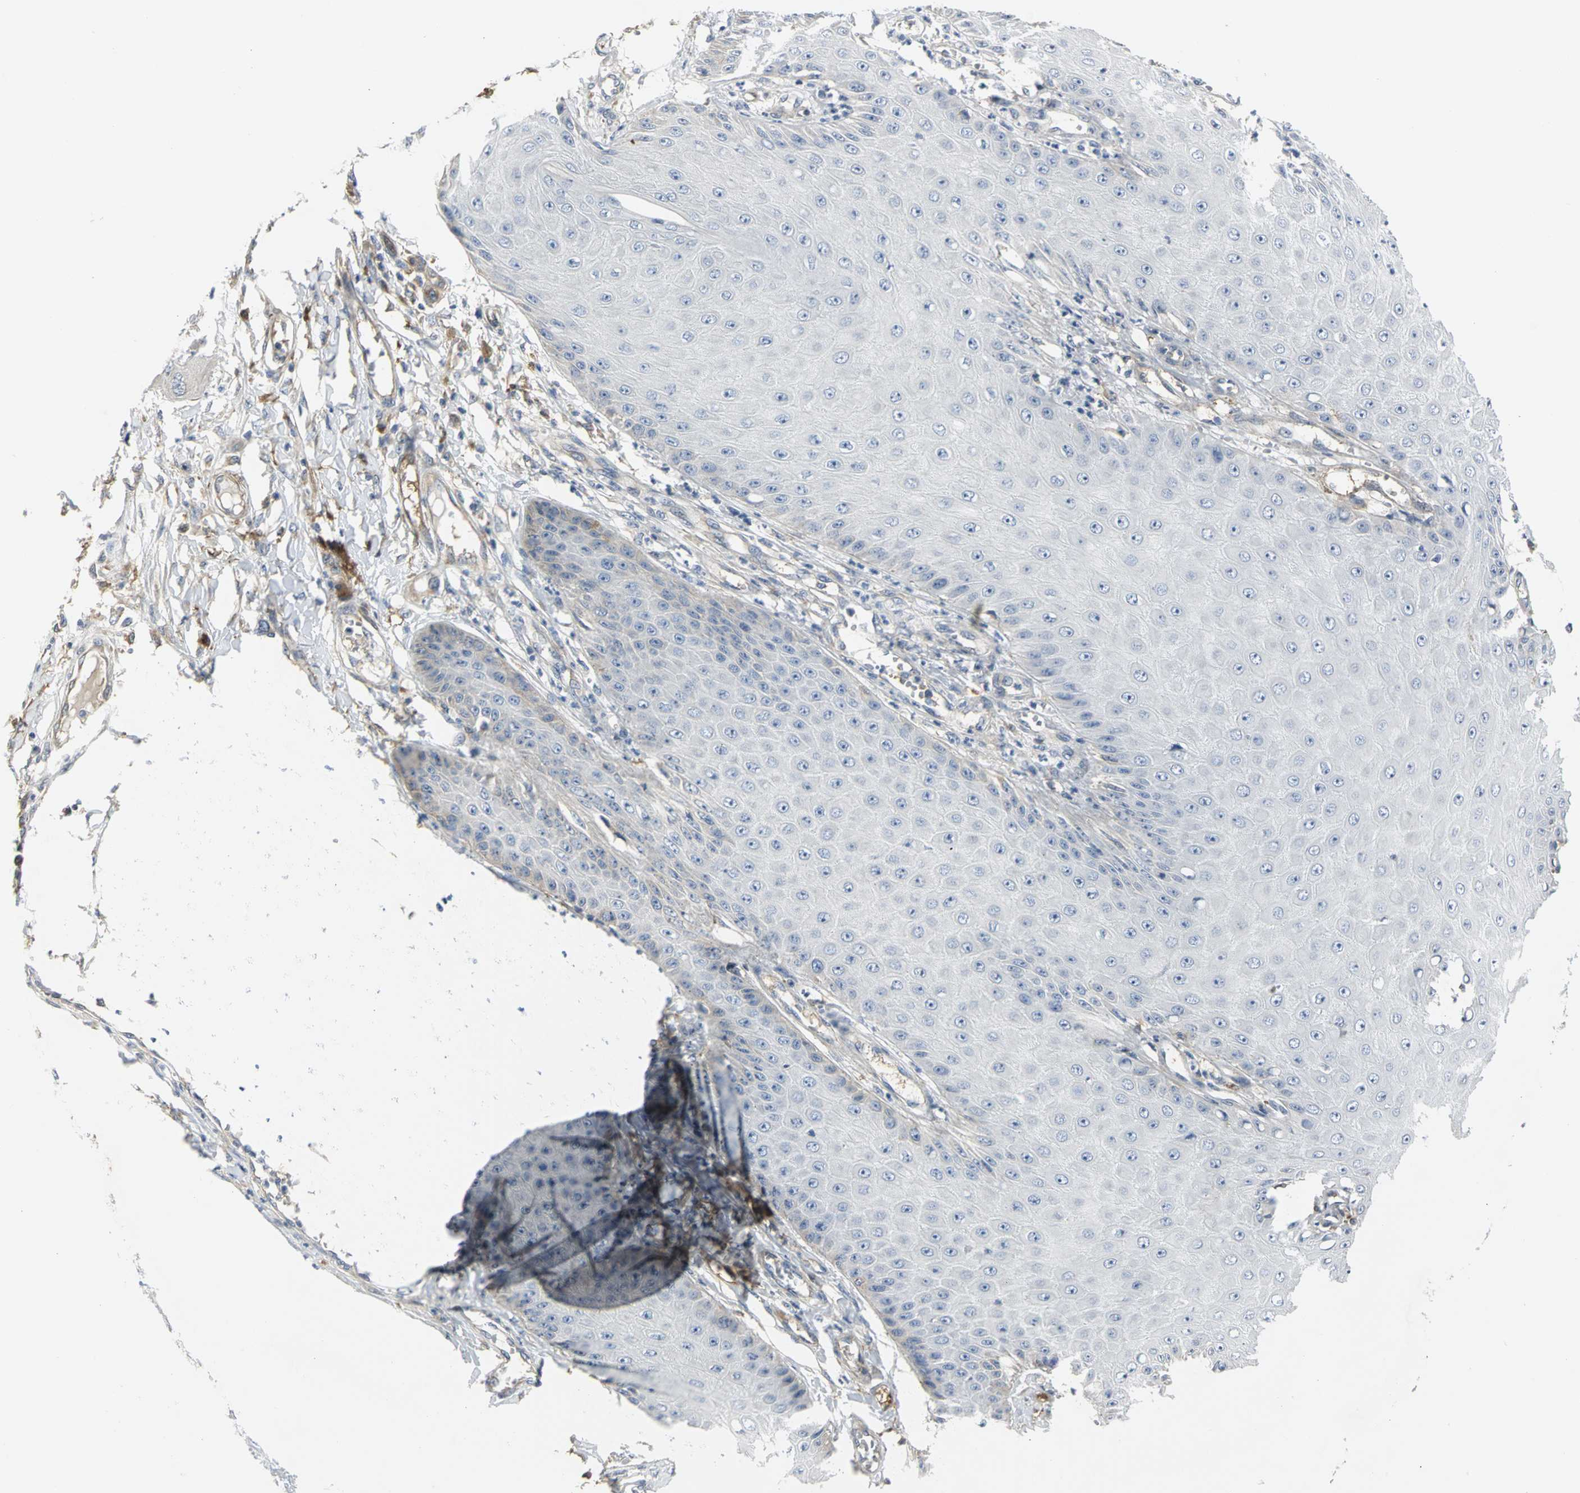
{"staining": {"intensity": "weak", "quantity": "<25%", "location": "cytoplasmic/membranous"}, "tissue": "skin cancer", "cell_type": "Tumor cells", "image_type": "cancer", "snomed": [{"axis": "morphology", "description": "Squamous cell carcinoma, NOS"}, {"axis": "topography", "description": "Skin"}], "caption": "Photomicrograph shows no significant protein staining in tumor cells of skin cancer.", "gene": "CHRNB1", "patient": {"sex": "female", "age": 40}}